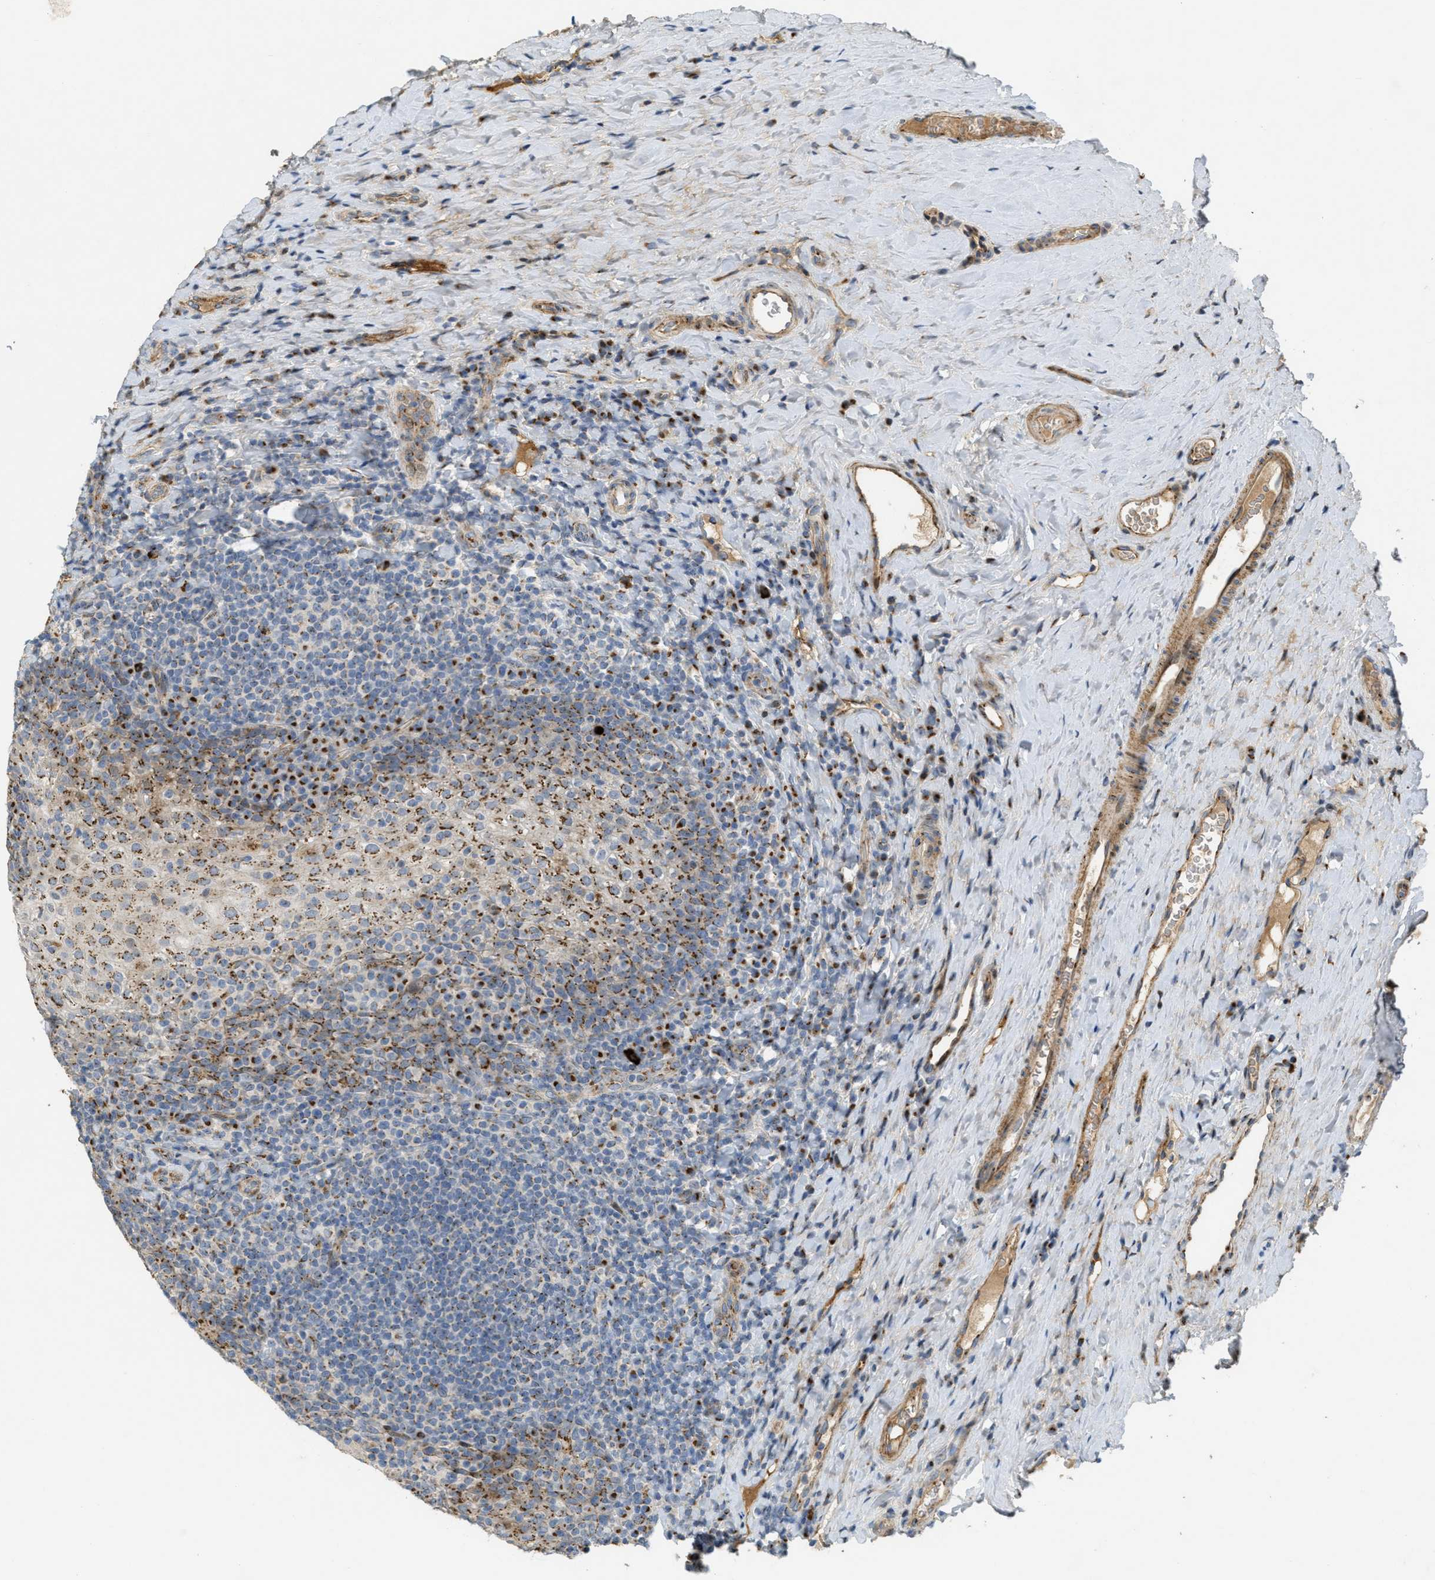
{"staining": {"intensity": "moderate", "quantity": "25%-75%", "location": "cytoplasmic/membranous"}, "tissue": "tonsil", "cell_type": "Non-germinal center cells", "image_type": "normal", "snomed": [{"axis": "morphology", "description": "Normal tissue, NOS"}, {"axis": "topography", "description": "Tonsil"}], "caption": "Protein analysis of unremarkable tonsil shows moderate cytoplasmic/membranous staining in approximately 25%-75% of non-germinal center cells.", "gene": "ZFPL1", "patient": {"sex": "male", "age": 17}}